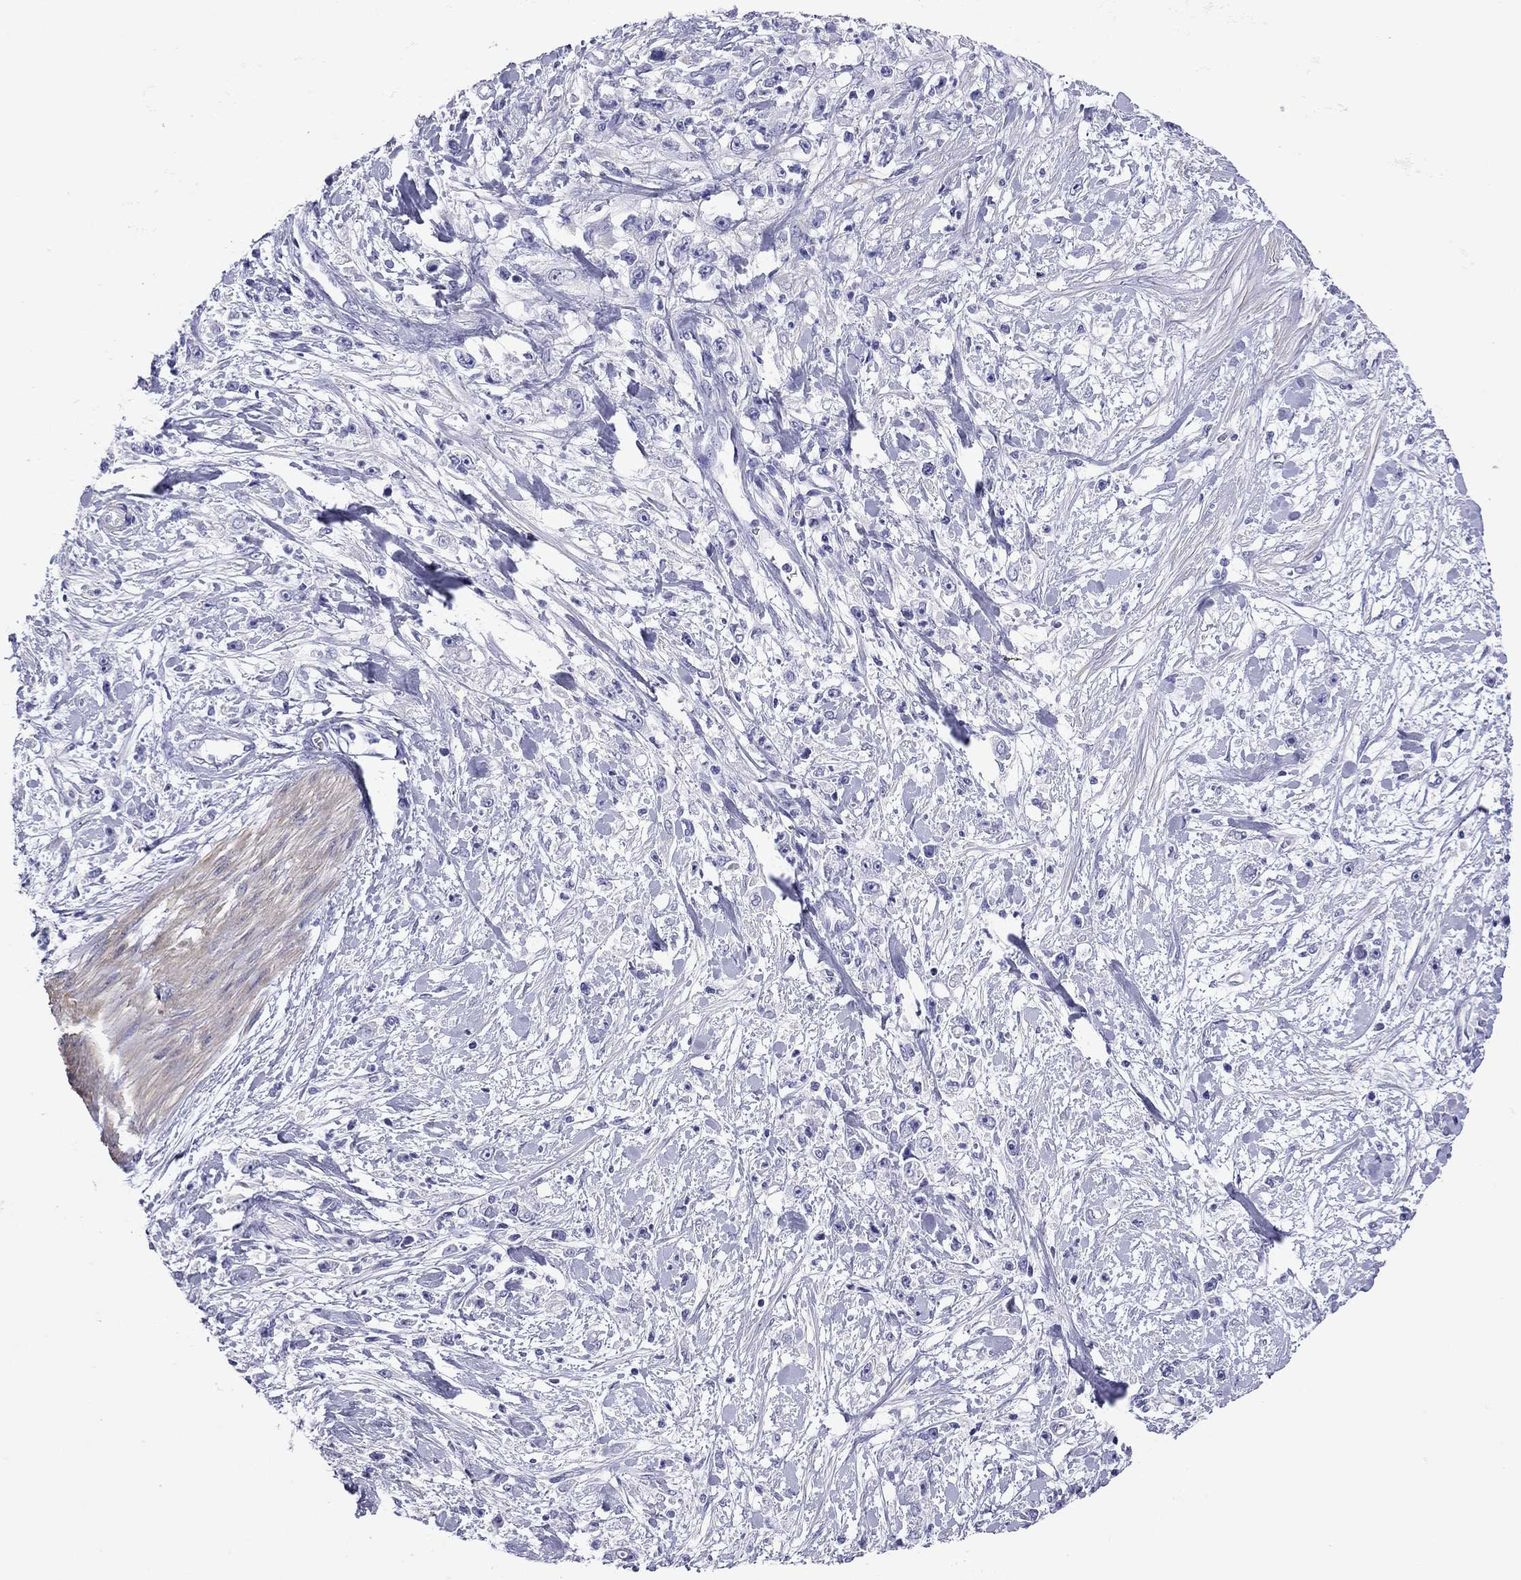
{"staining": {"intensity": "negative", "quantity": "none", "location": "none"}, "tissue": "stomach cancer", "cell_type": "Tumor cells", "image_type": "cancer", "snomed": [{"axis": "morphology", "description": "Adenocarcinoma, NOS"}, {"axis": "topography", "description": "Stomach"}], "caption": "The micrograph reveals no significant staining in tumor cells of stomach cancer (adenocarcinoma).", "gene": "KIAA2012", "patient": {"sex": "female", "age": 59}}